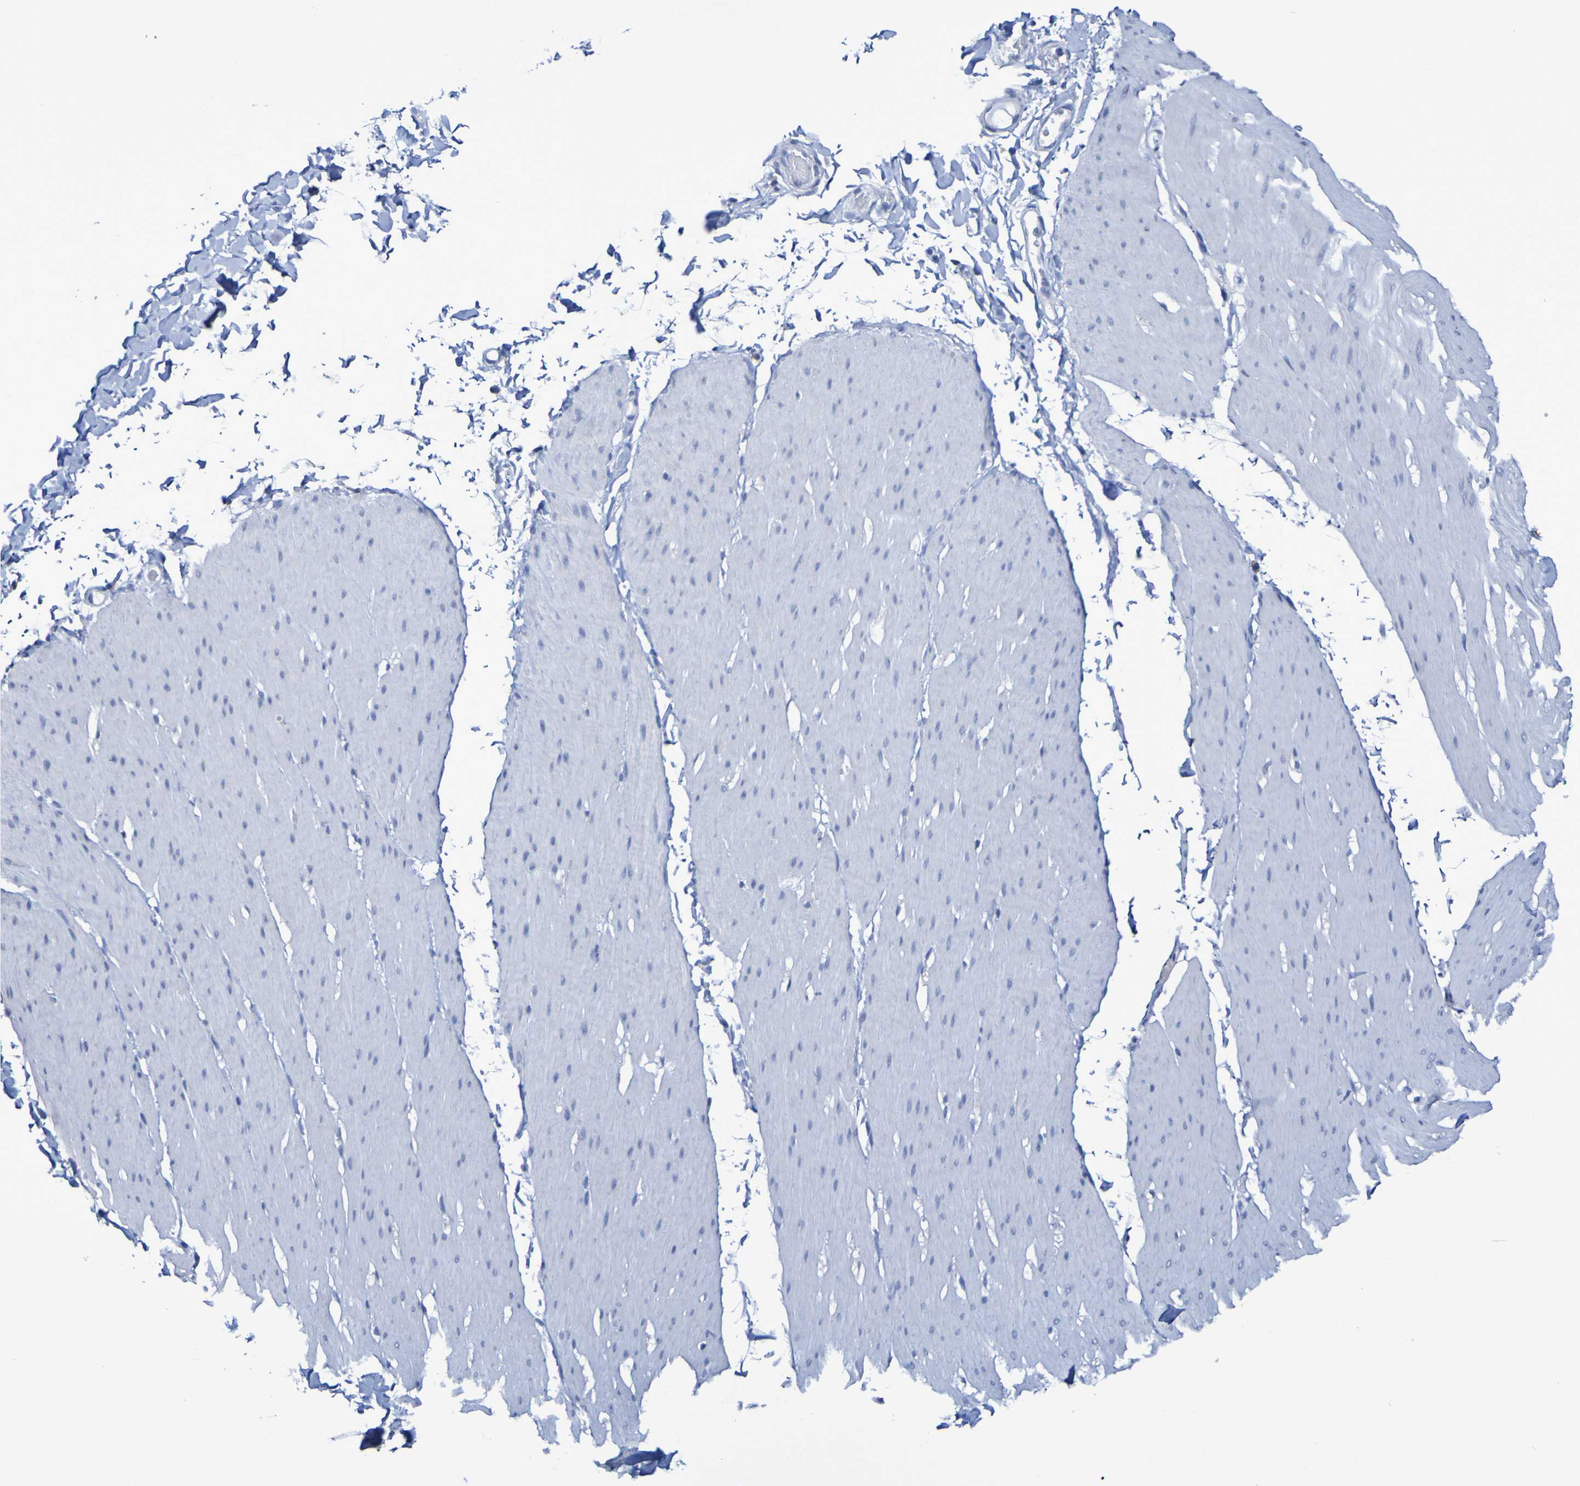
{"staining": {"intensity": "negative", "quantity": "none", "location": "none"}, "tissue": "smooth muscle", "cell_type": "Smooth muscle cells", "image_type": "normal", "snomed": [{"axis": "morphology", "description": "Normal tissue, NOS"}, {"axis": "topography", "description": "Smooth muscle"}, {"axis": "topography", "description": "Colon"}], "caption": "Immunohistochemistry (IHC) photomicrograph of normal smooth muscle stained for a protein (brown), which displays no positivity in smooth muscle cells. (DAB immunohistochemistry with hematoxylin counter stain).", "gene": "SLC3A2", "patient": {"sex": "male", "age": 67}}